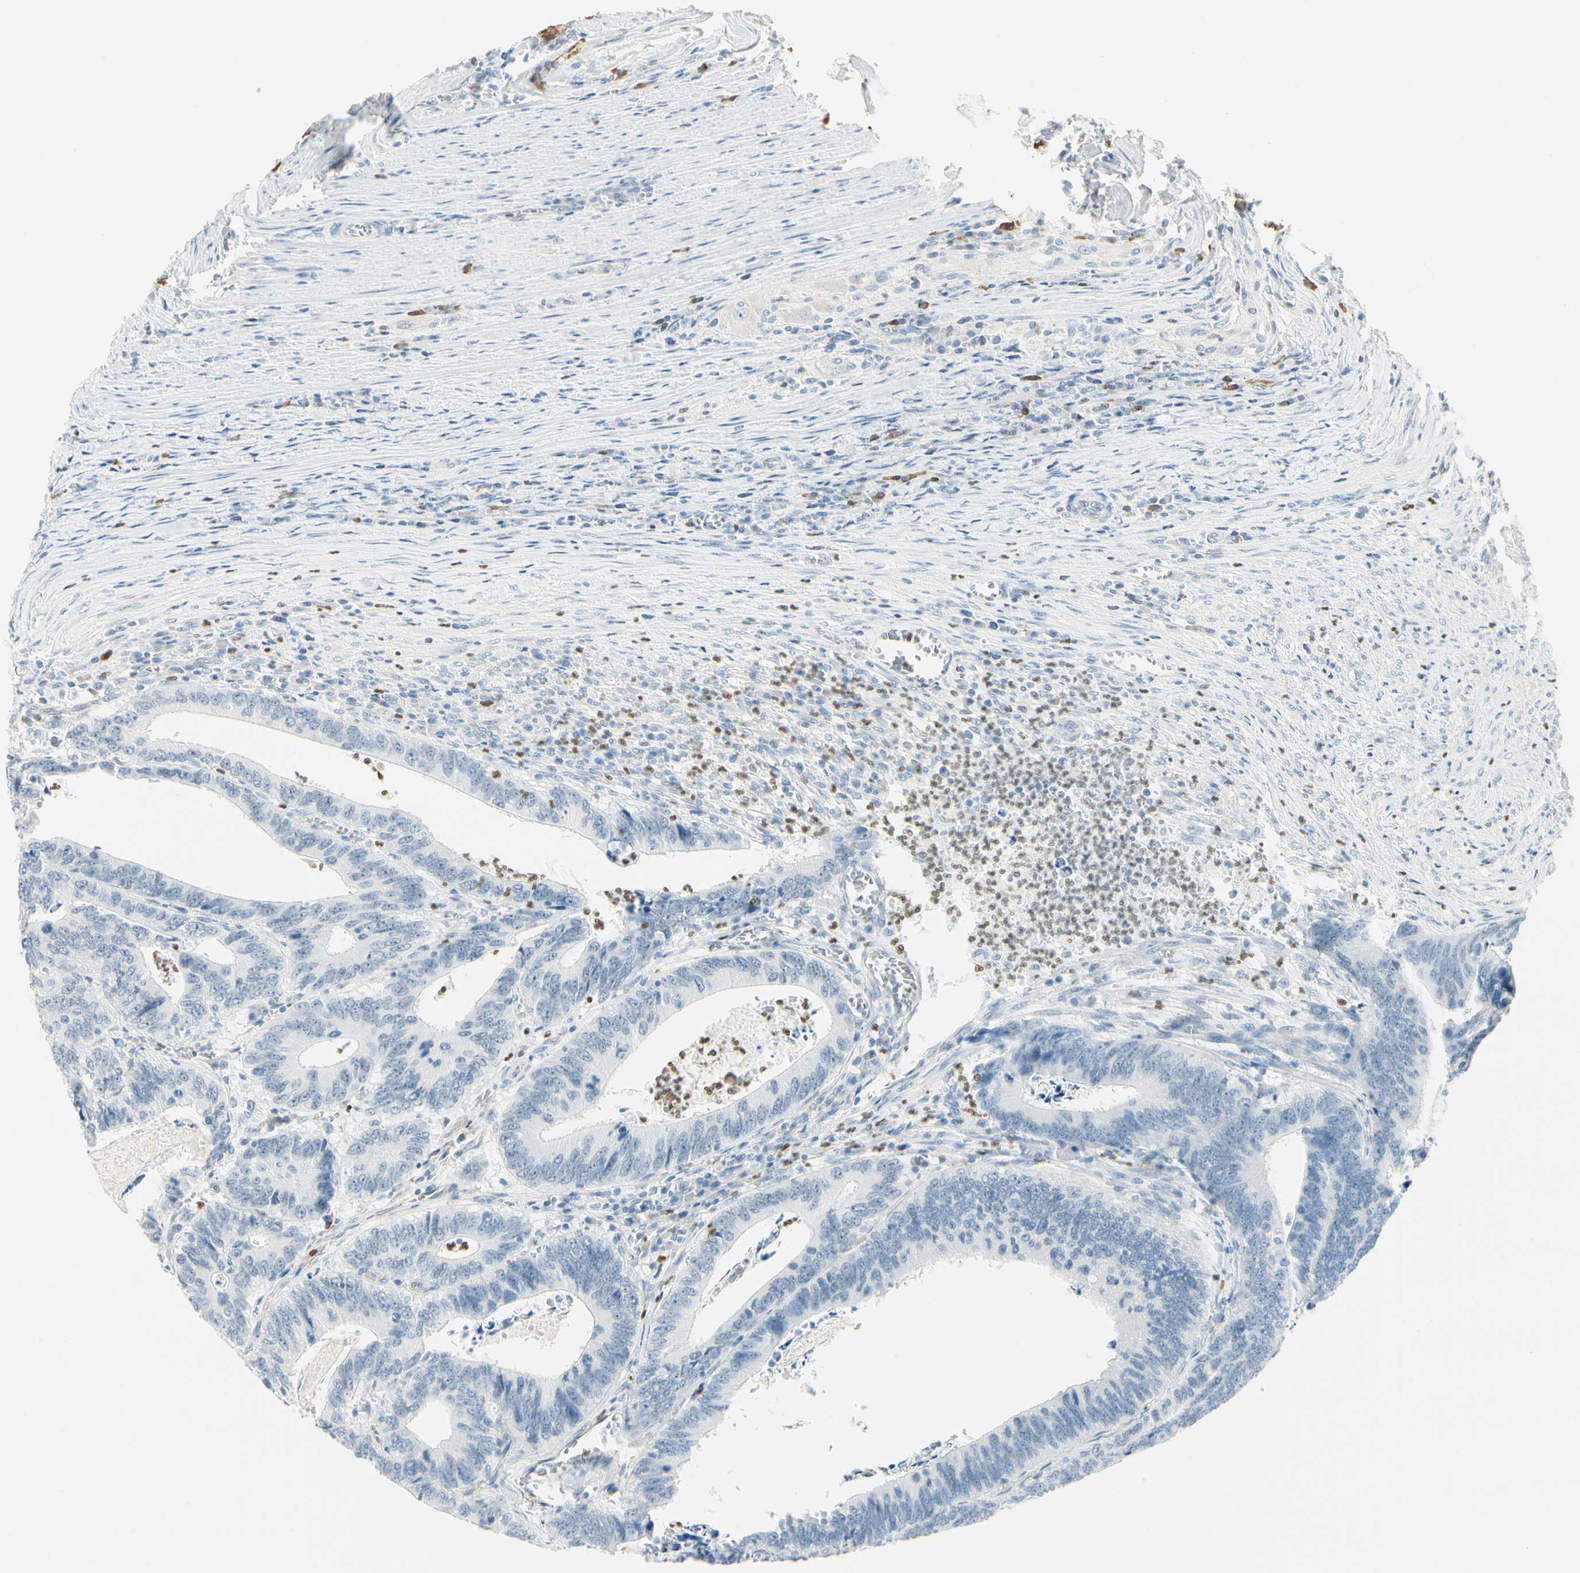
{"staining": {"intensity": "negative", "quantity": "none", "location": "none"}, "tissue": "colorectal cancer", "cell_type": "Tumor cells", "image_type": "cancer", "snomed": [{"axis": "morphology", "description": "Adenocarcinoma, NOS"}, {"axis": "topography", "description": "Colon"}], "caption": "IHC of colorectal cancer (adenocarcinoma) demonstrates no expression in tumor cells.", "gene": "MLLT10", "patient": {"sex": "male", "age": 72}}